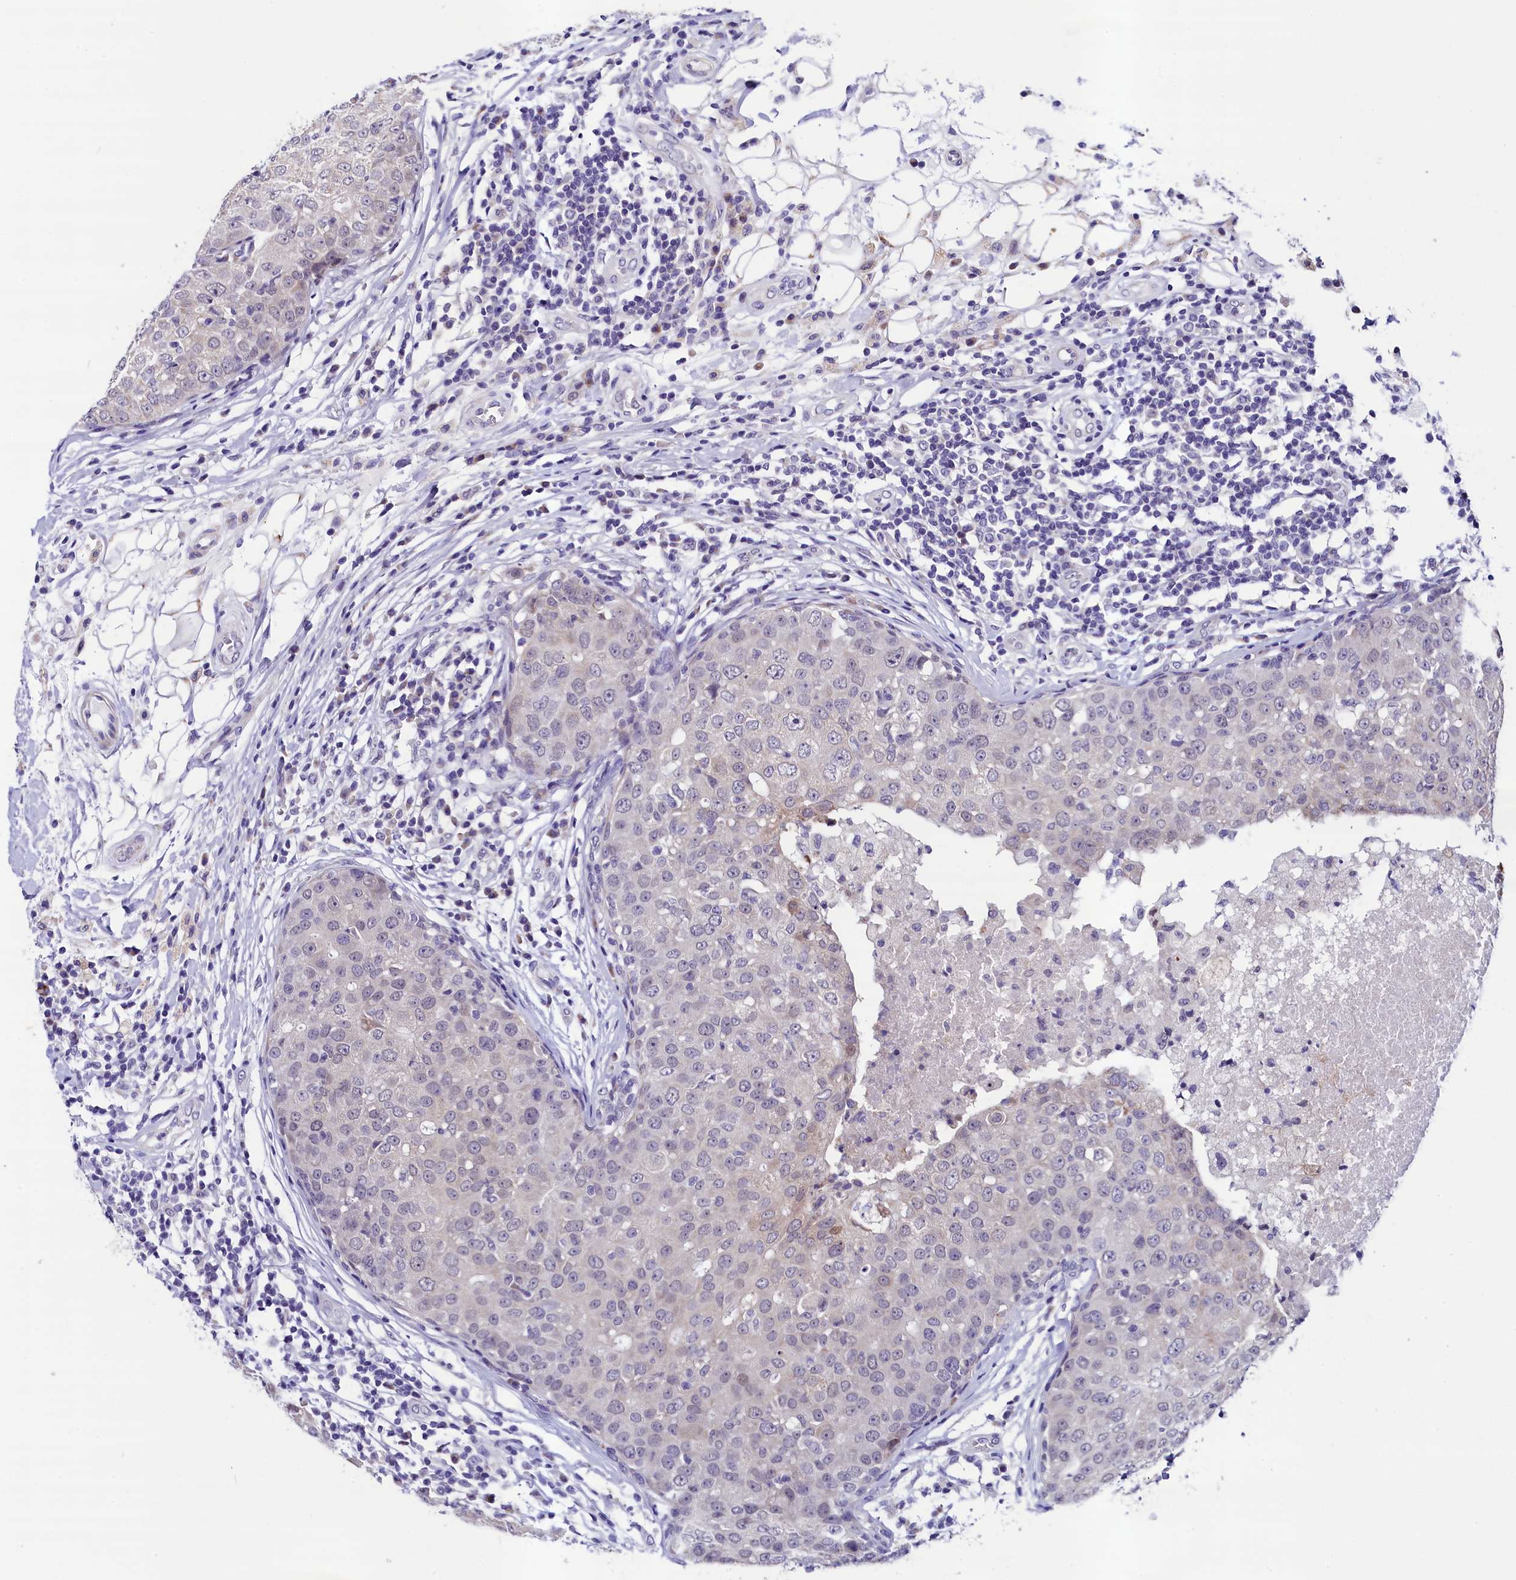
{"staining": {"intensity": "negative", "quantity": "none", "location": "none"}, "tissue": "breast cancer", "cell_type": "Tumor cells", "image_type": "cancer", "snomed": [{"axis": "morphology", "description": "Duct carcinoma"}, {"axis": "topography", "description": "Breast"}], "caption": "Tumor cells are negative for brown protein staining in breast cancer (intraductal carcinoma).", "gene": "SCD5", "patient": {"sex": "female", "age": 27}}